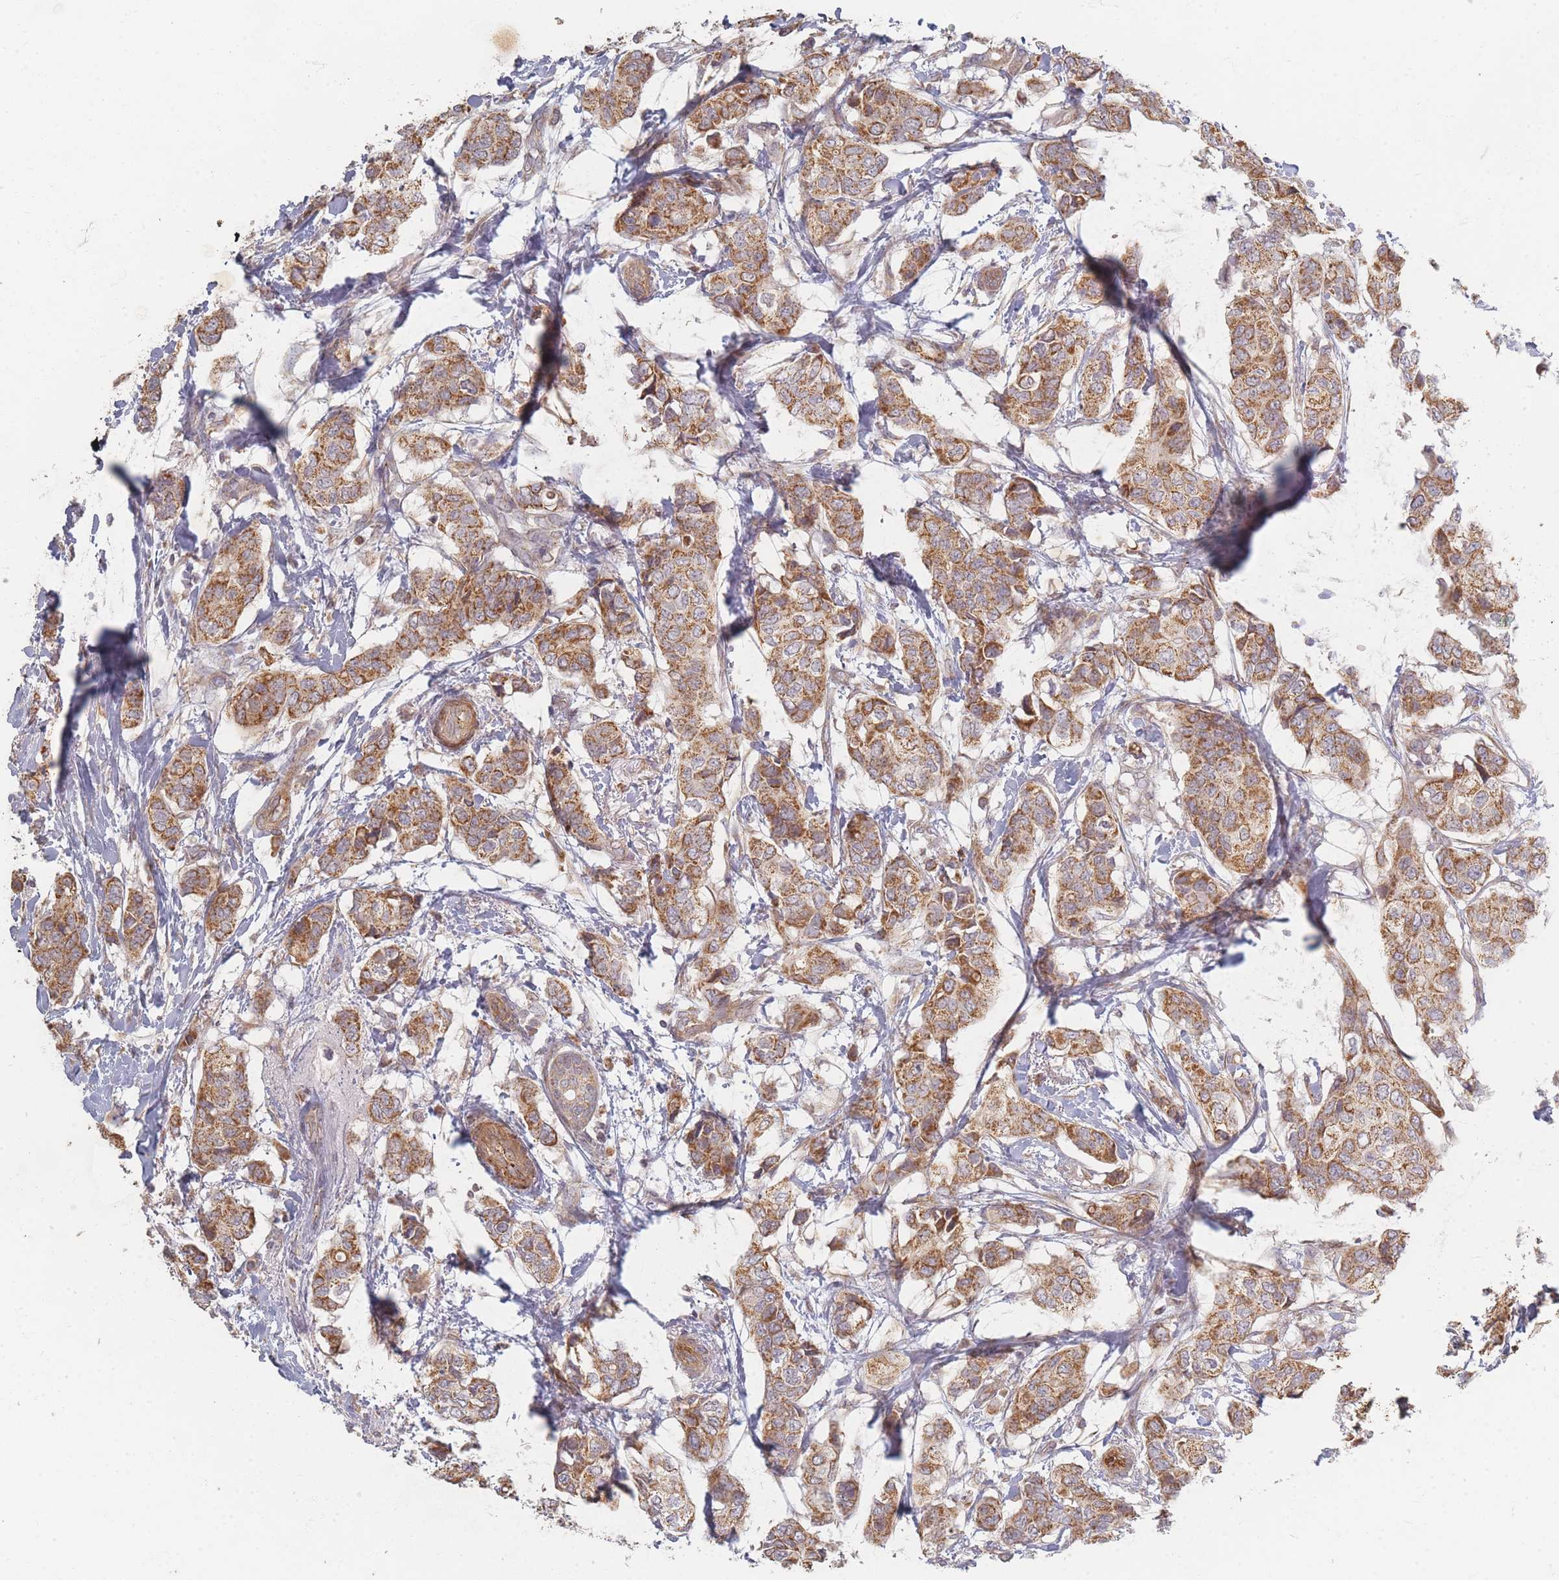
{"staining": {"intensity": "moderate", "quantity": ">75%", "location": "cytoplasmic/membranous"}, "tissue": "breast cancer", "cell_type": "Tumor cells", "image_type": "cancer", "snomed": [{"axis": "morphology", "description": "Lobular carcinoma"}, {"axis": "topography", "description": "Breast"}], "caption": "Immunohistochemistry of human breast lobular carcinoma displays medium levels of moderate cytoplasmic/membranous expression in about >75% of tumor cells.", "gene": "MRPS6", "patient": {"sex": "female", "age": 51}}